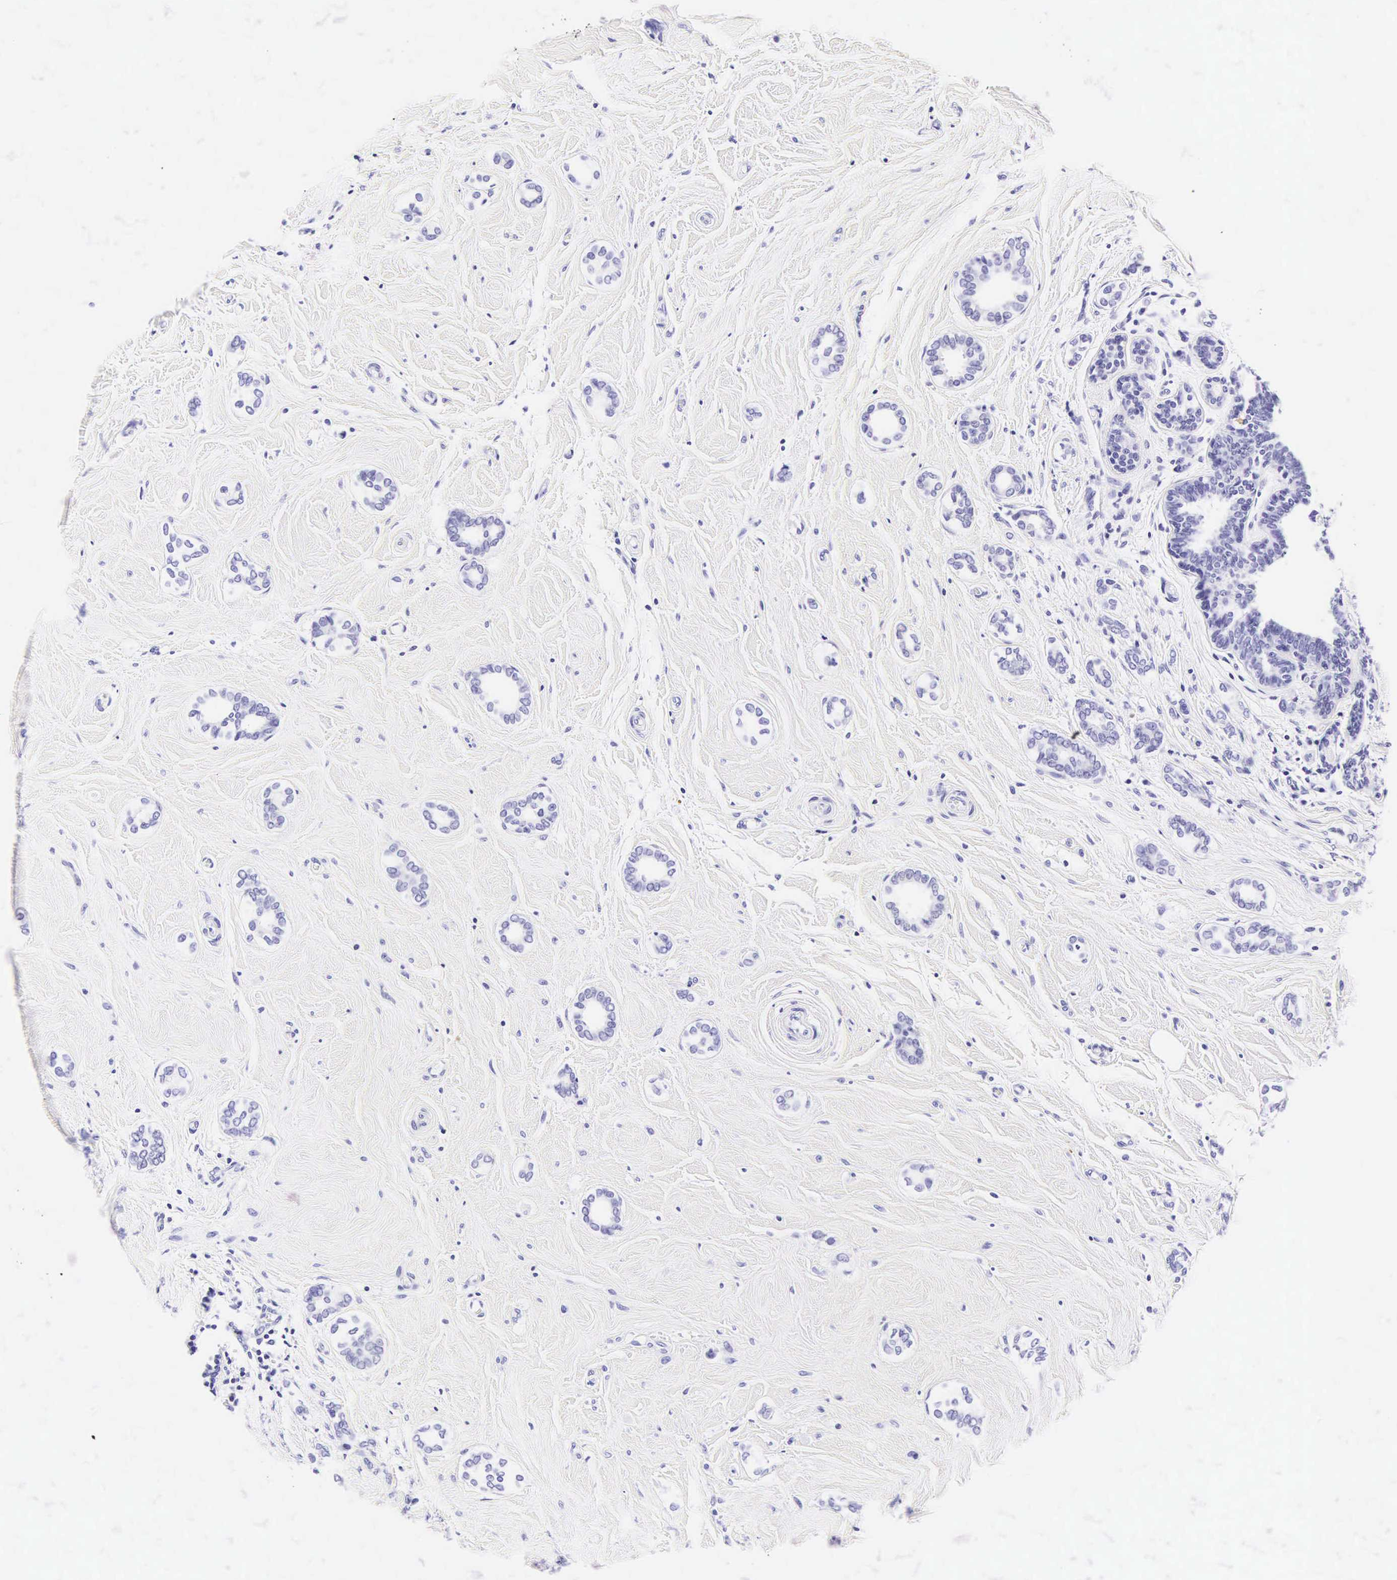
{"staining": {"intensity": "negative", "quantity": "none", "location": "none"}, "tissue": "breast cancer", "cell_type": "Tumor cells", "image_type": "cancer", "snomed": [{"axis": "morphology", "description": "Duct carcinoma"}, {"axis": "topography", "description": "Breast"}], "caption": "Immunohistochemical staining of human invasive ductal carcinoma (breast) reveals no significant expression in tumor cells.", "gene": "CD1A", "patient": {"sex": "female", "age": 50}}